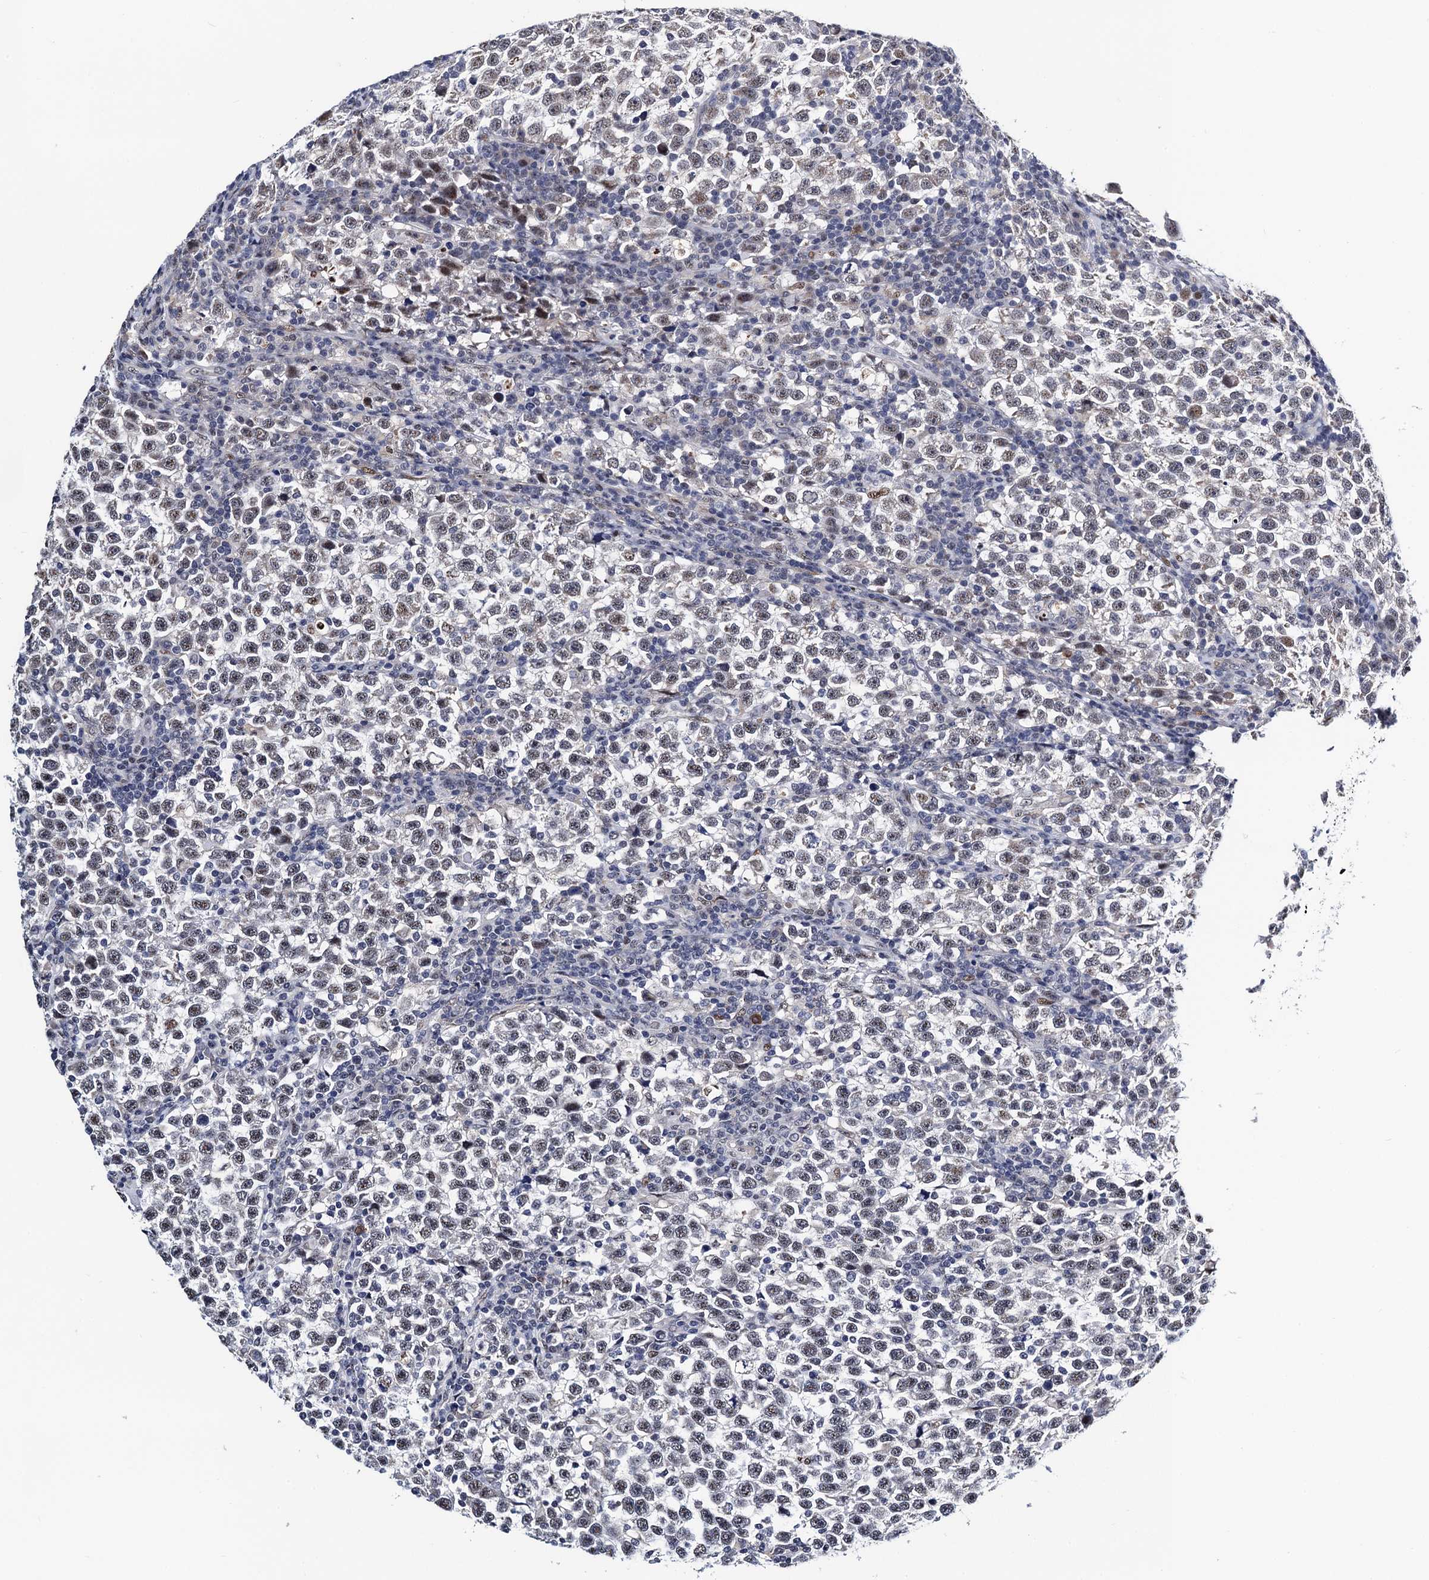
{"staining": {"intensity": "weak", "quantity": ">75%", "location": "nuclear"}, "tissue": "testis cancer", "cell_type": "Tumor cells", "image_type": "cancer", "snomed": [{"axis": "morphology", "description": "Normal tissue, NOS"}, {"axis": "morphology", "description": "Seminoma, NOS"}, {"axis": "topography", "description": "Testis"}], "caption": "Human testis seminoma stained for a protein (brown) reveals weak nuclear positive expression in approximately >75% of tumor cells.", "gene": "FAM222A", "patient": {"sex": "male", "age": 43}}